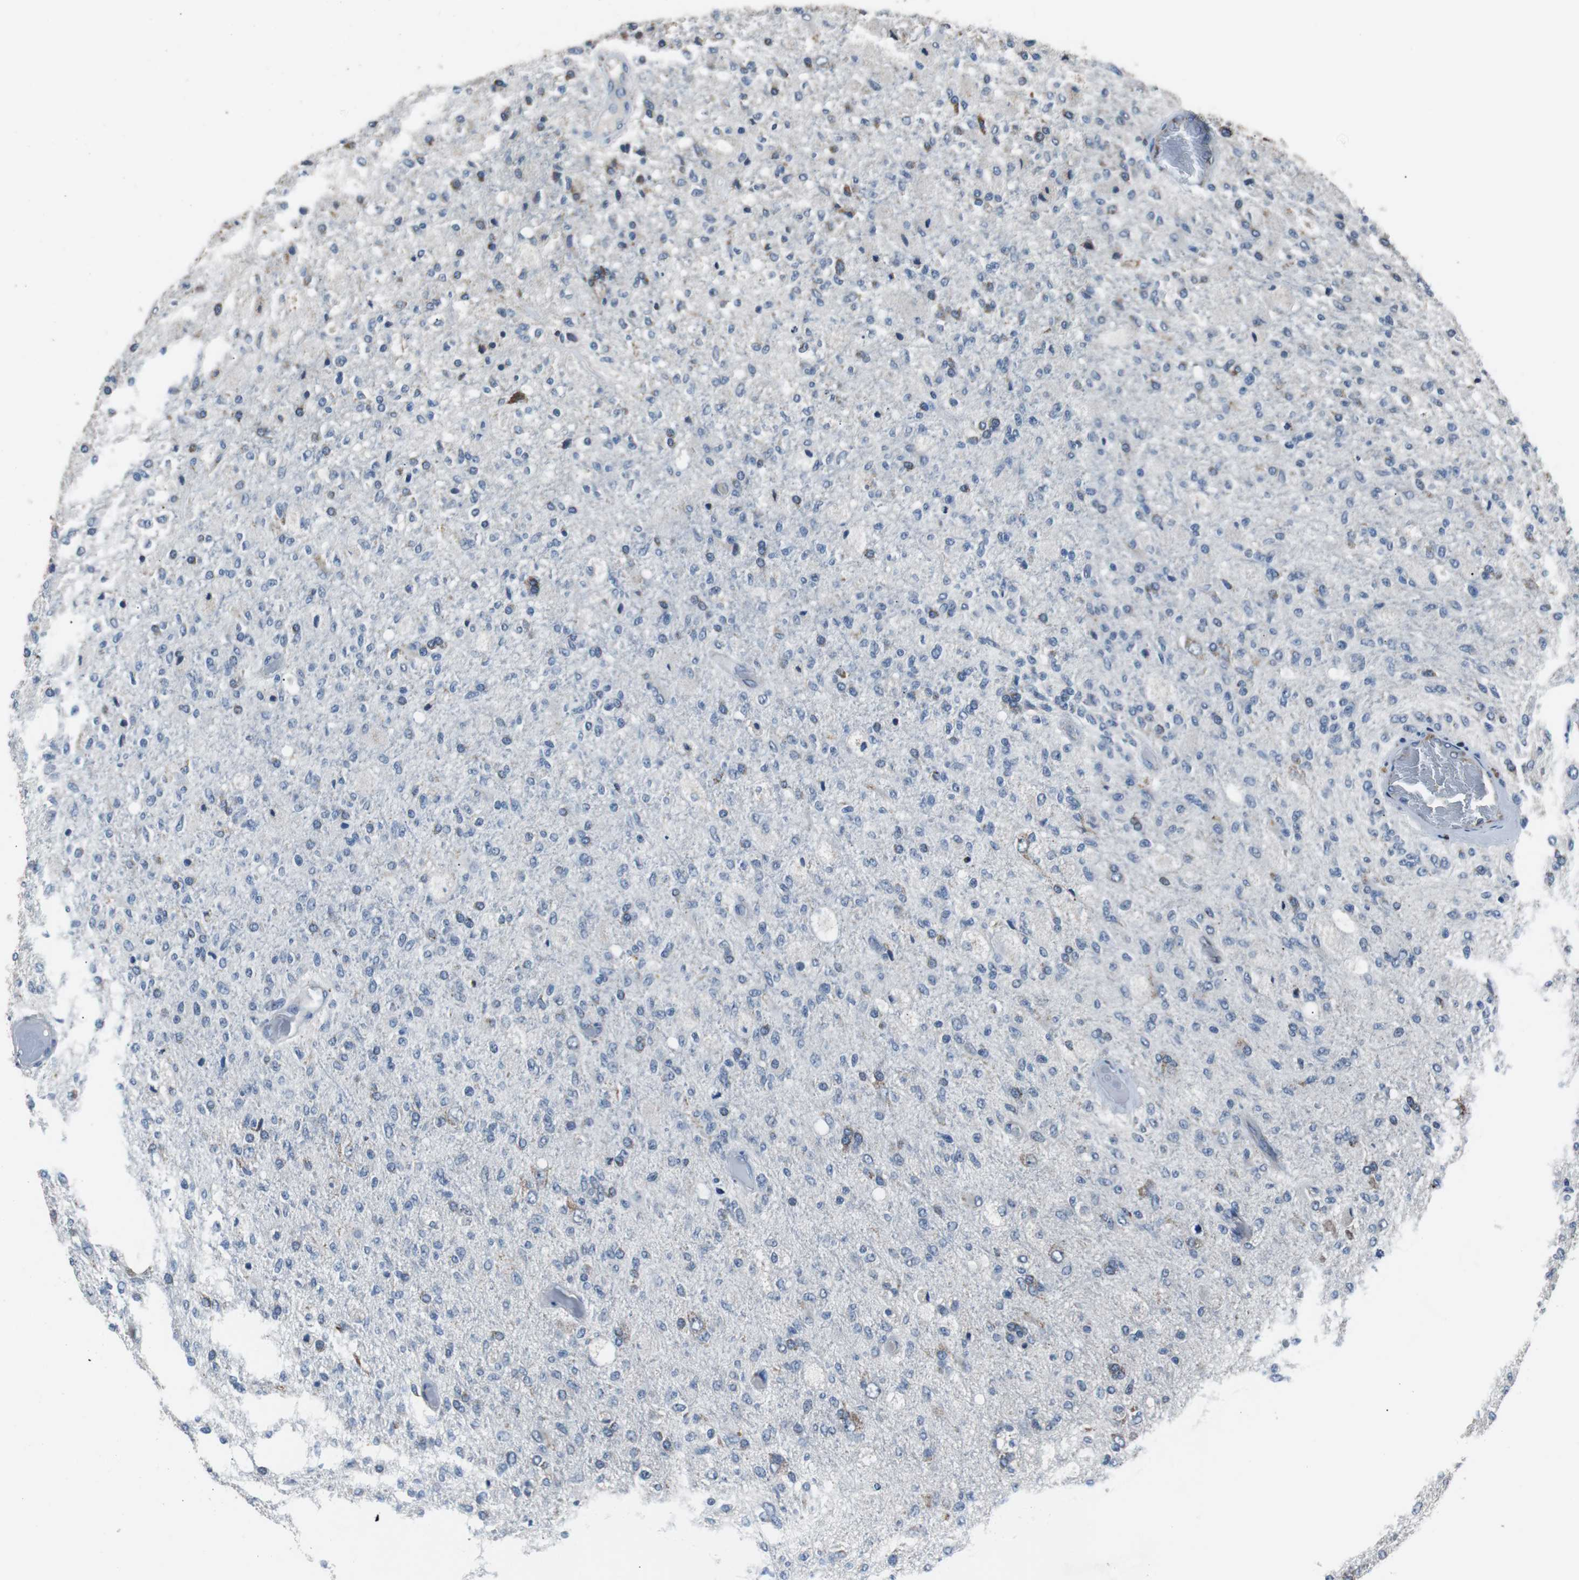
{"staining": {"intensity": "negative", "quantity": "none", "location": "none"}, "tissue": "glioma", "cell_type": "Tumor cells", "image_type": "cancer", "snomed": [{"axis": "morphology", "description": "Normal tissue, NOS"}, {"axis": "morphology", "description": "Glioma, malignant, High grade"}, {"axis": "topography", "description": "Cerebral cortex"}], "caption": "Immunohistochemistry image of neoplastic tissue: glioma stained with DAB (3,3'-diaminobenzidine) exhibits no significant protein expression in tumor cells. Brightfield microscopy of IHC stained with DAB (3,3'-diaminobenzidine) (brown) and hematoxylin (blue), captured at high magnification.", "gene": "PITRM1", "patient": {"sex": "male", "age": 77}}